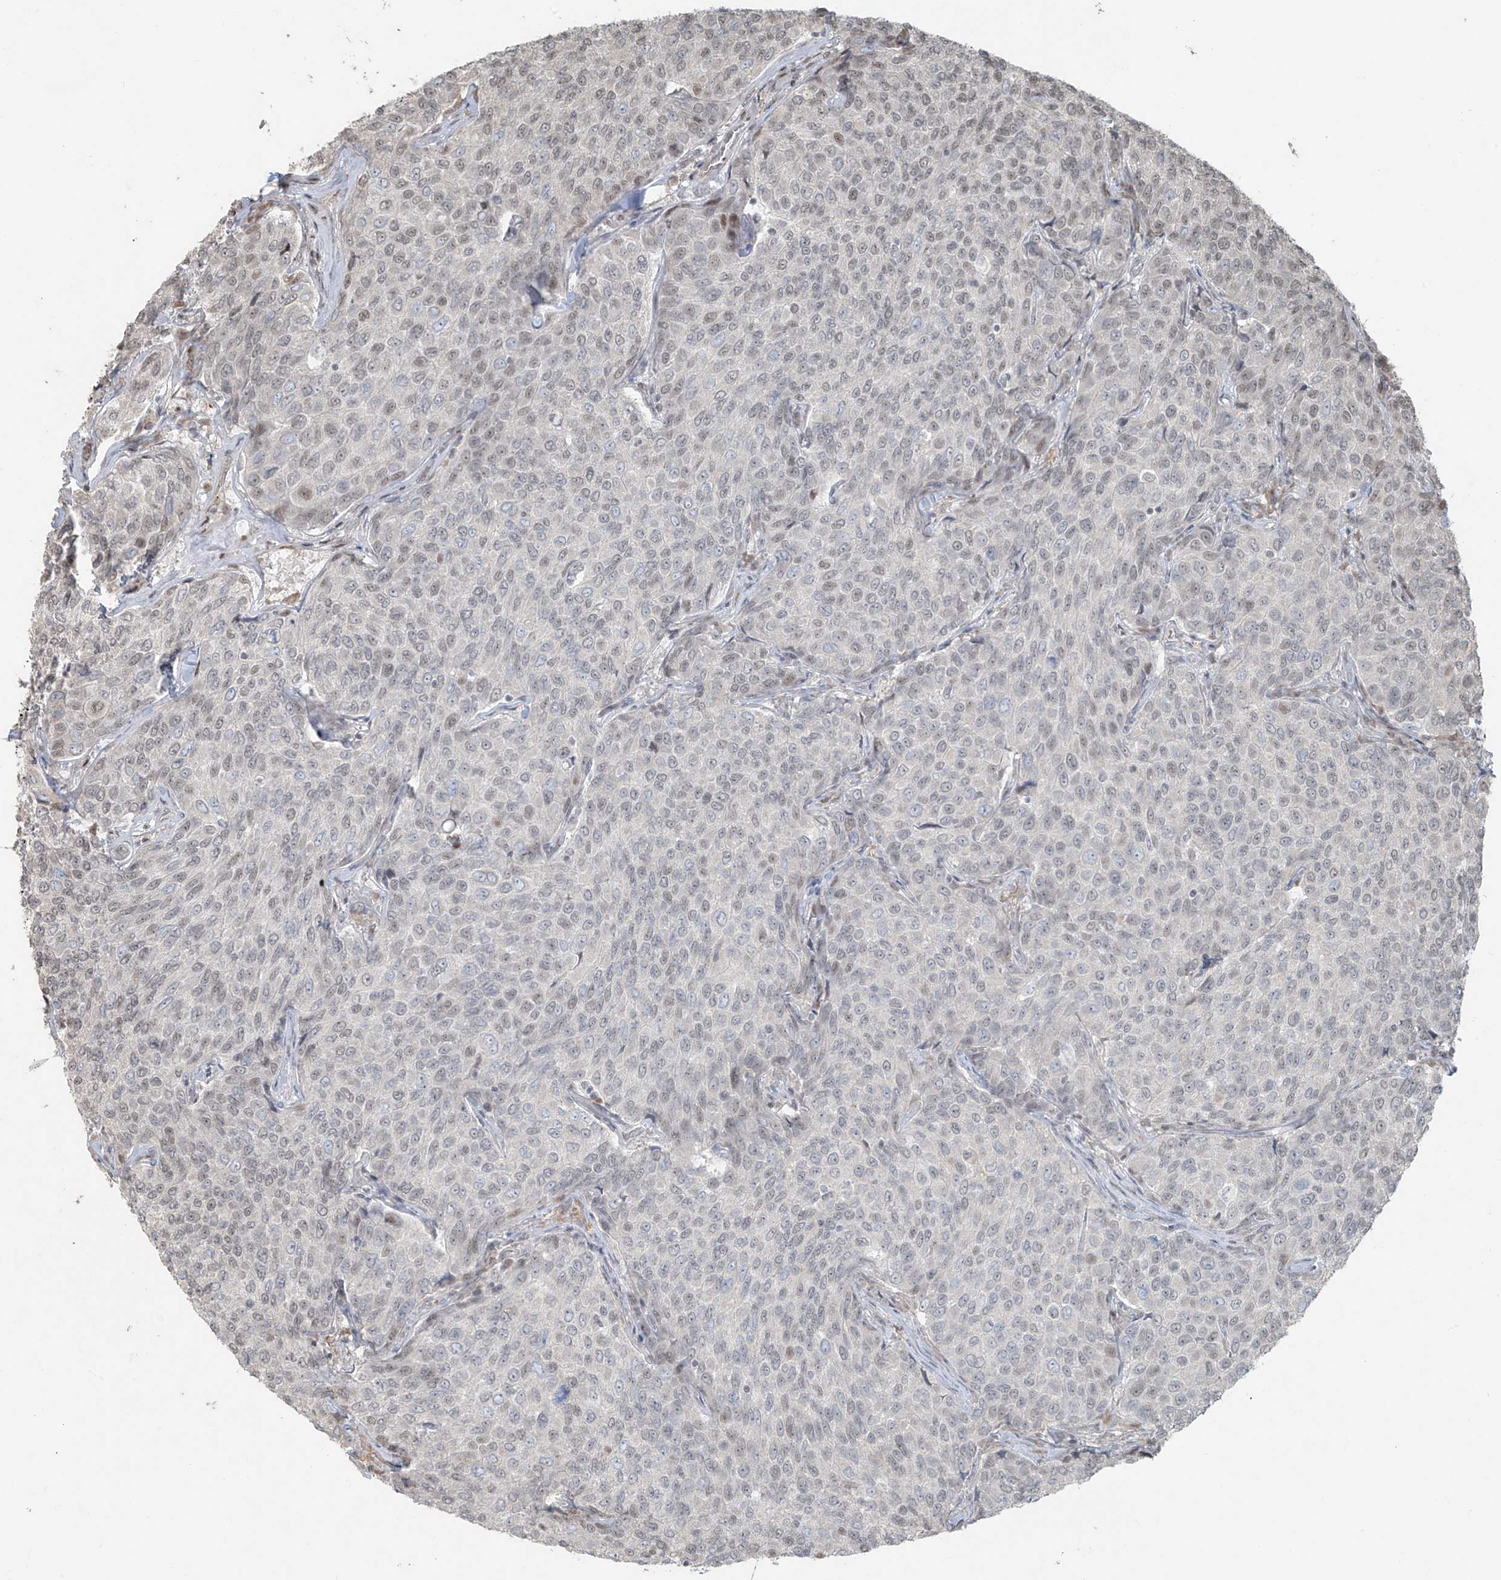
{"staining": {"intensity": "weak", "quantity": "<25%", "location": "nuclear"}, "tissue": "breast cancer", "cell_type": "Tumor cells", "image_type": "cancer", "snomed": [{"axis": "morphology", "description": "Duct carcinoma"}, {"axis": "topography", "description": "Breast"}], "caption": "Tumor cells are negative for protein expression in human invasive ductal carcinoma (breast). (DAB (3,3'-diaminobenzidine) immunohistochemistry (IHC), high magnification).", "gene": "TTC22", "patient": {"sex": "female", "age": 55}}